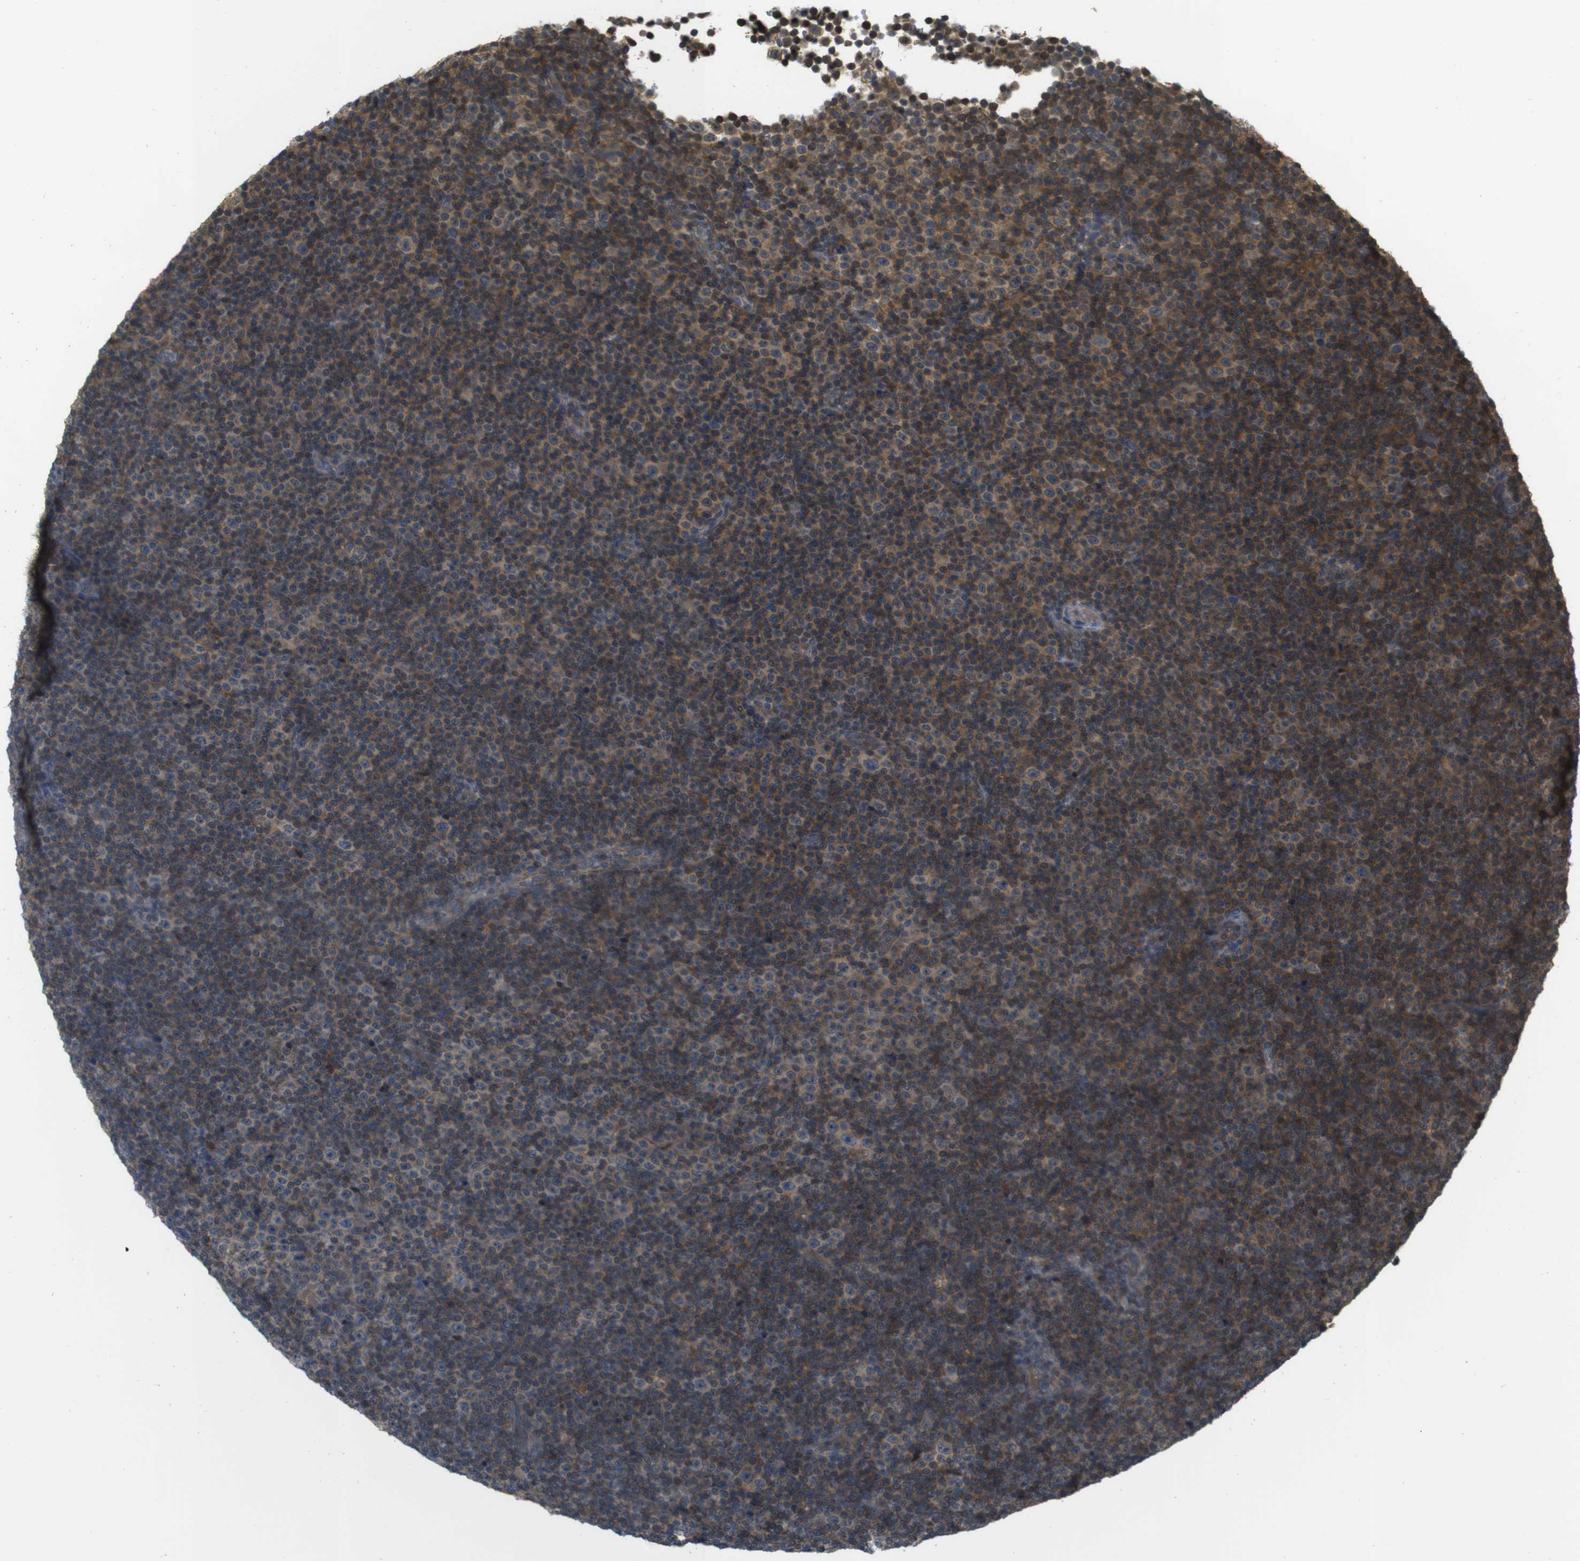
{"staining": {"intensity": "moderate", "quantity": "25%-75%", "location": "cytoplasmic/membranous"}, "tissue": "lymphoma", "cell_type": "Tumor cells", "image_type": "cancer", "snomed": [{"axis": "morphology", "description": "Malignant lymphoma, non-Hodgkin's type, Low grade"}, {"axis": "topography", "description": "Lymph node"}], "caption": "Moderate cytoplasmic/membranous protein staining is appreciated in approximately 25%-75% of tumor cells in low-grade malignant lymphoma, non-Hodgkin's type. The staining is performed using DAB brown chromogen to label protein expression. The nuclei are counter-stained blue using hematoxylin.", "gene": "RNF130", "patient": {"sex": "female", "age": 67}}